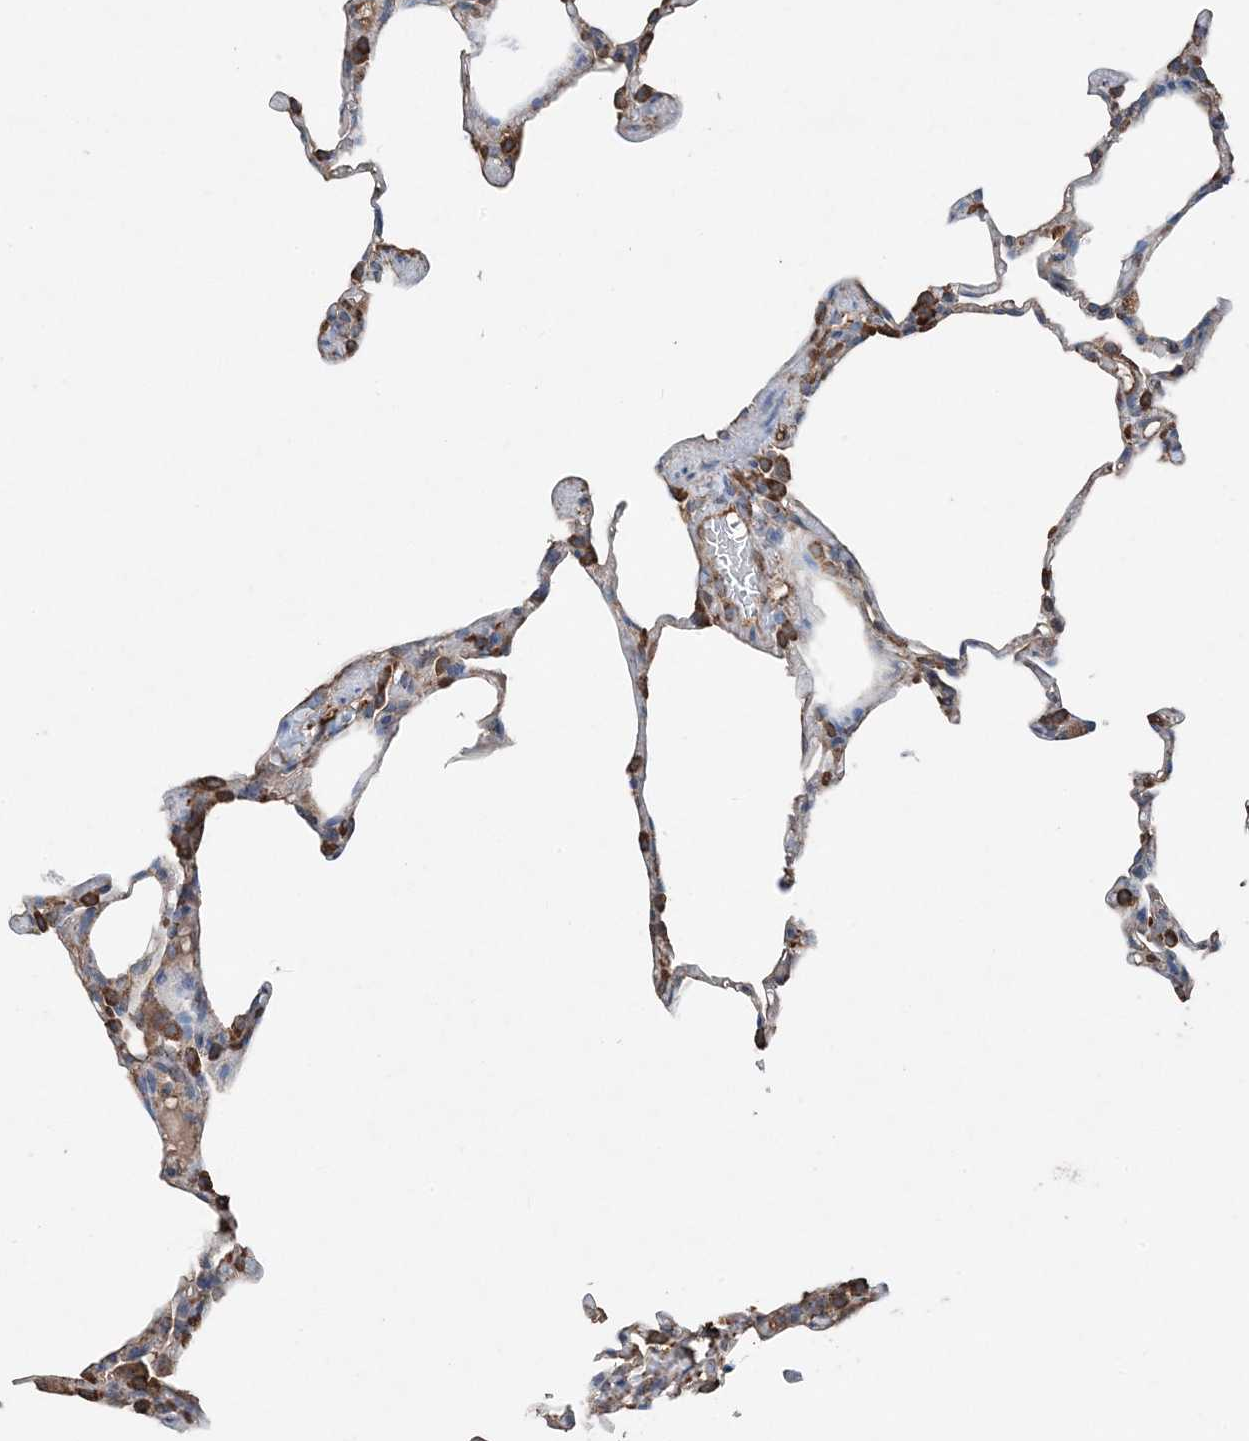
{"staining": {"intensity": "strong", "quantity": "<25%", "location": "cytoplasmic/membranous"}, "tissue": "lung", "cell_type": "Alveolar cells", "image_type": "normal", "snomed": [{"axis": "morphology", "description": "Normal tissue, NOS"}, {"axis": "topography", "description": "Lung"}], "caption": "Strong cytoplasmic/membranous expression is appreciated in approximately <25% of alveolar cells in normal lung.", "gene": "PDIA6", "patient": {"sex": "male", "age": 20}}